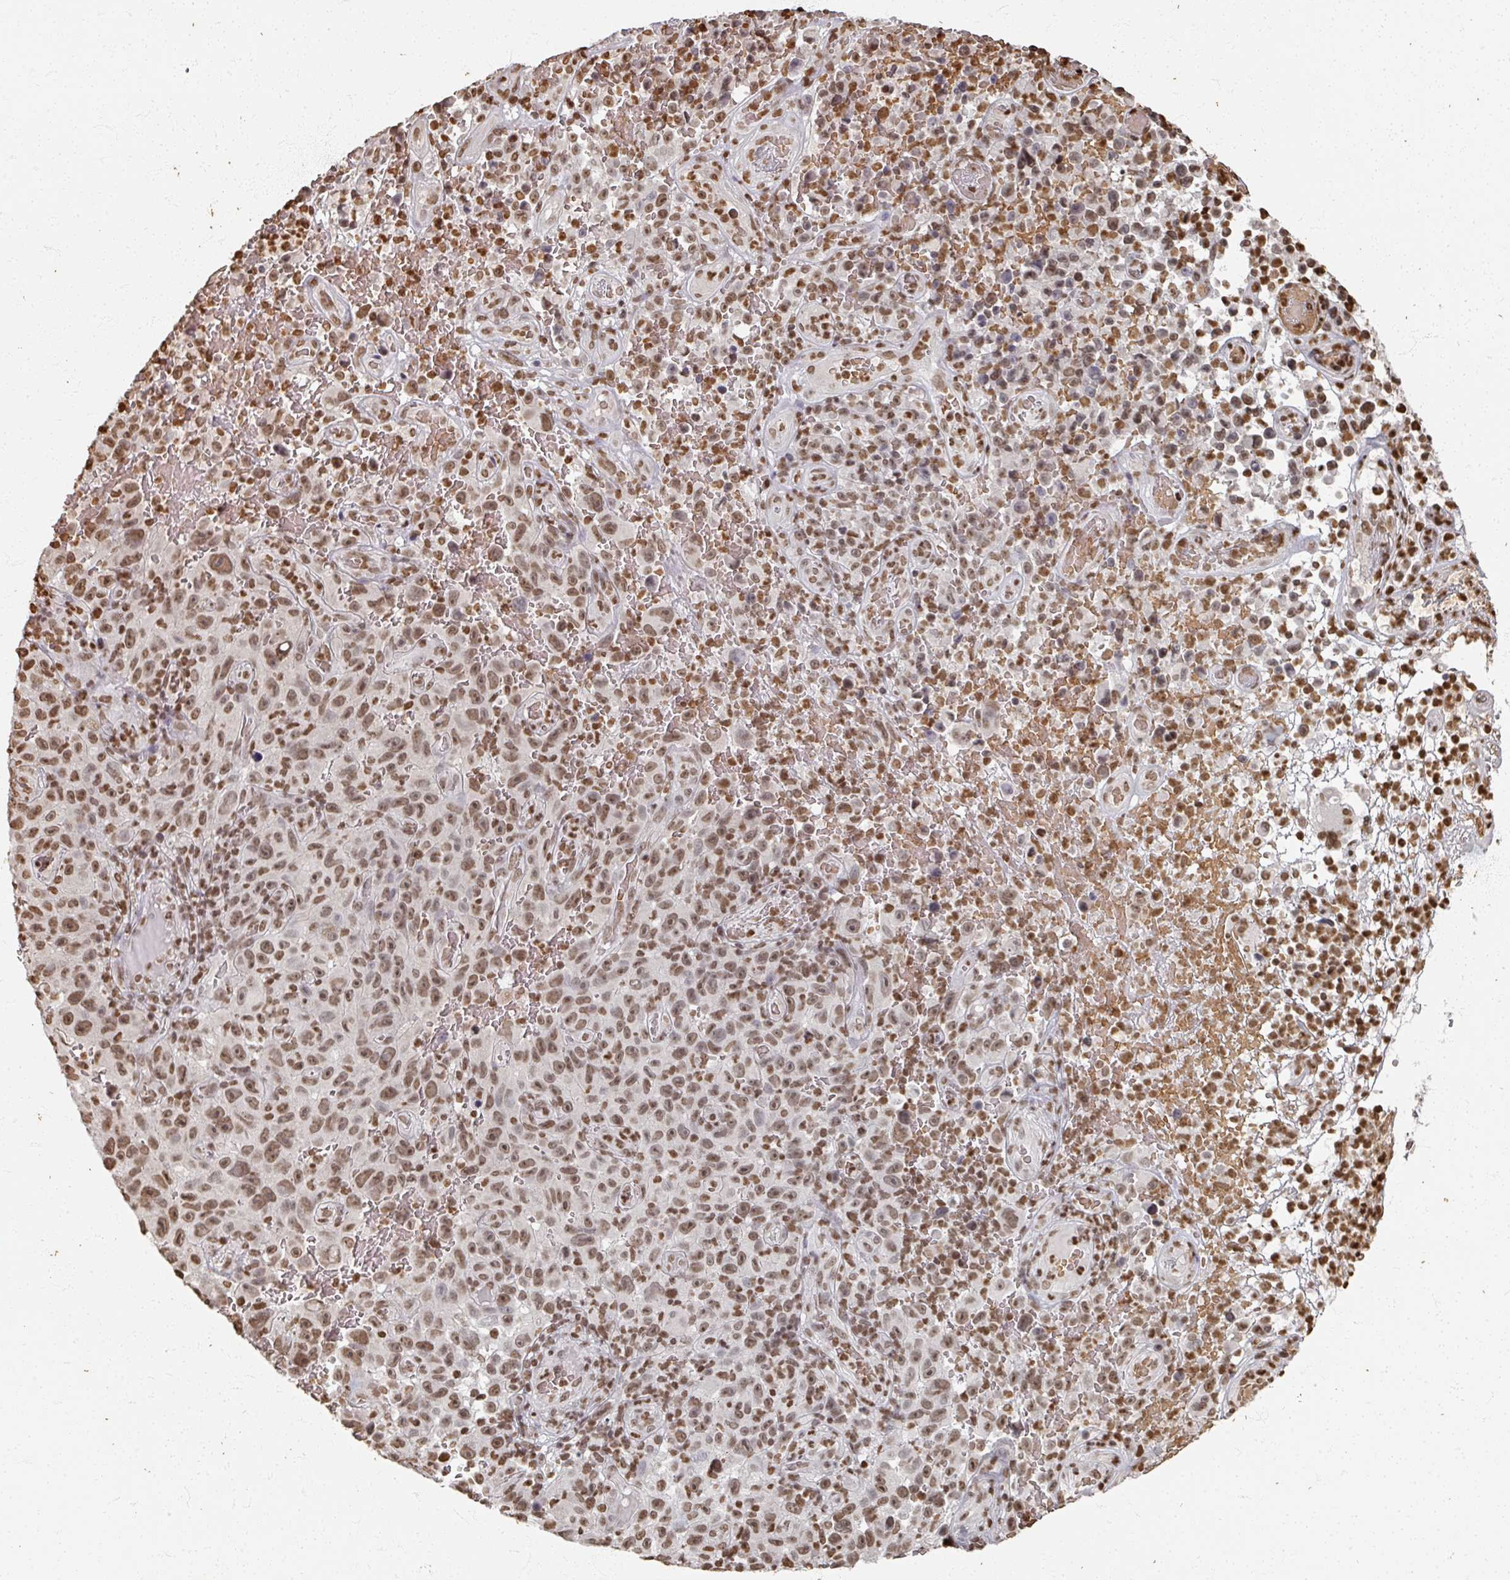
{"staining": {"intensity": "moderate", "quantity": ">75%", "location": "nuclear"}, "tissue": "melanoma", "cell_type": "Tumor cells", "image_type": "cancer", "snomed": [{"axis": "morphology", "description": "Malignant melanoma, NOS"}, {"axis": "topography", "description": "Skin"}], "caption": "There is medium levels of moderate nuclear staining in tumor cells of melanoma, as demonstrated by immunohistochemical staining (brown color).", "gene": "DCUN1D5", "patient": {"sex": "female", "age": 82}}